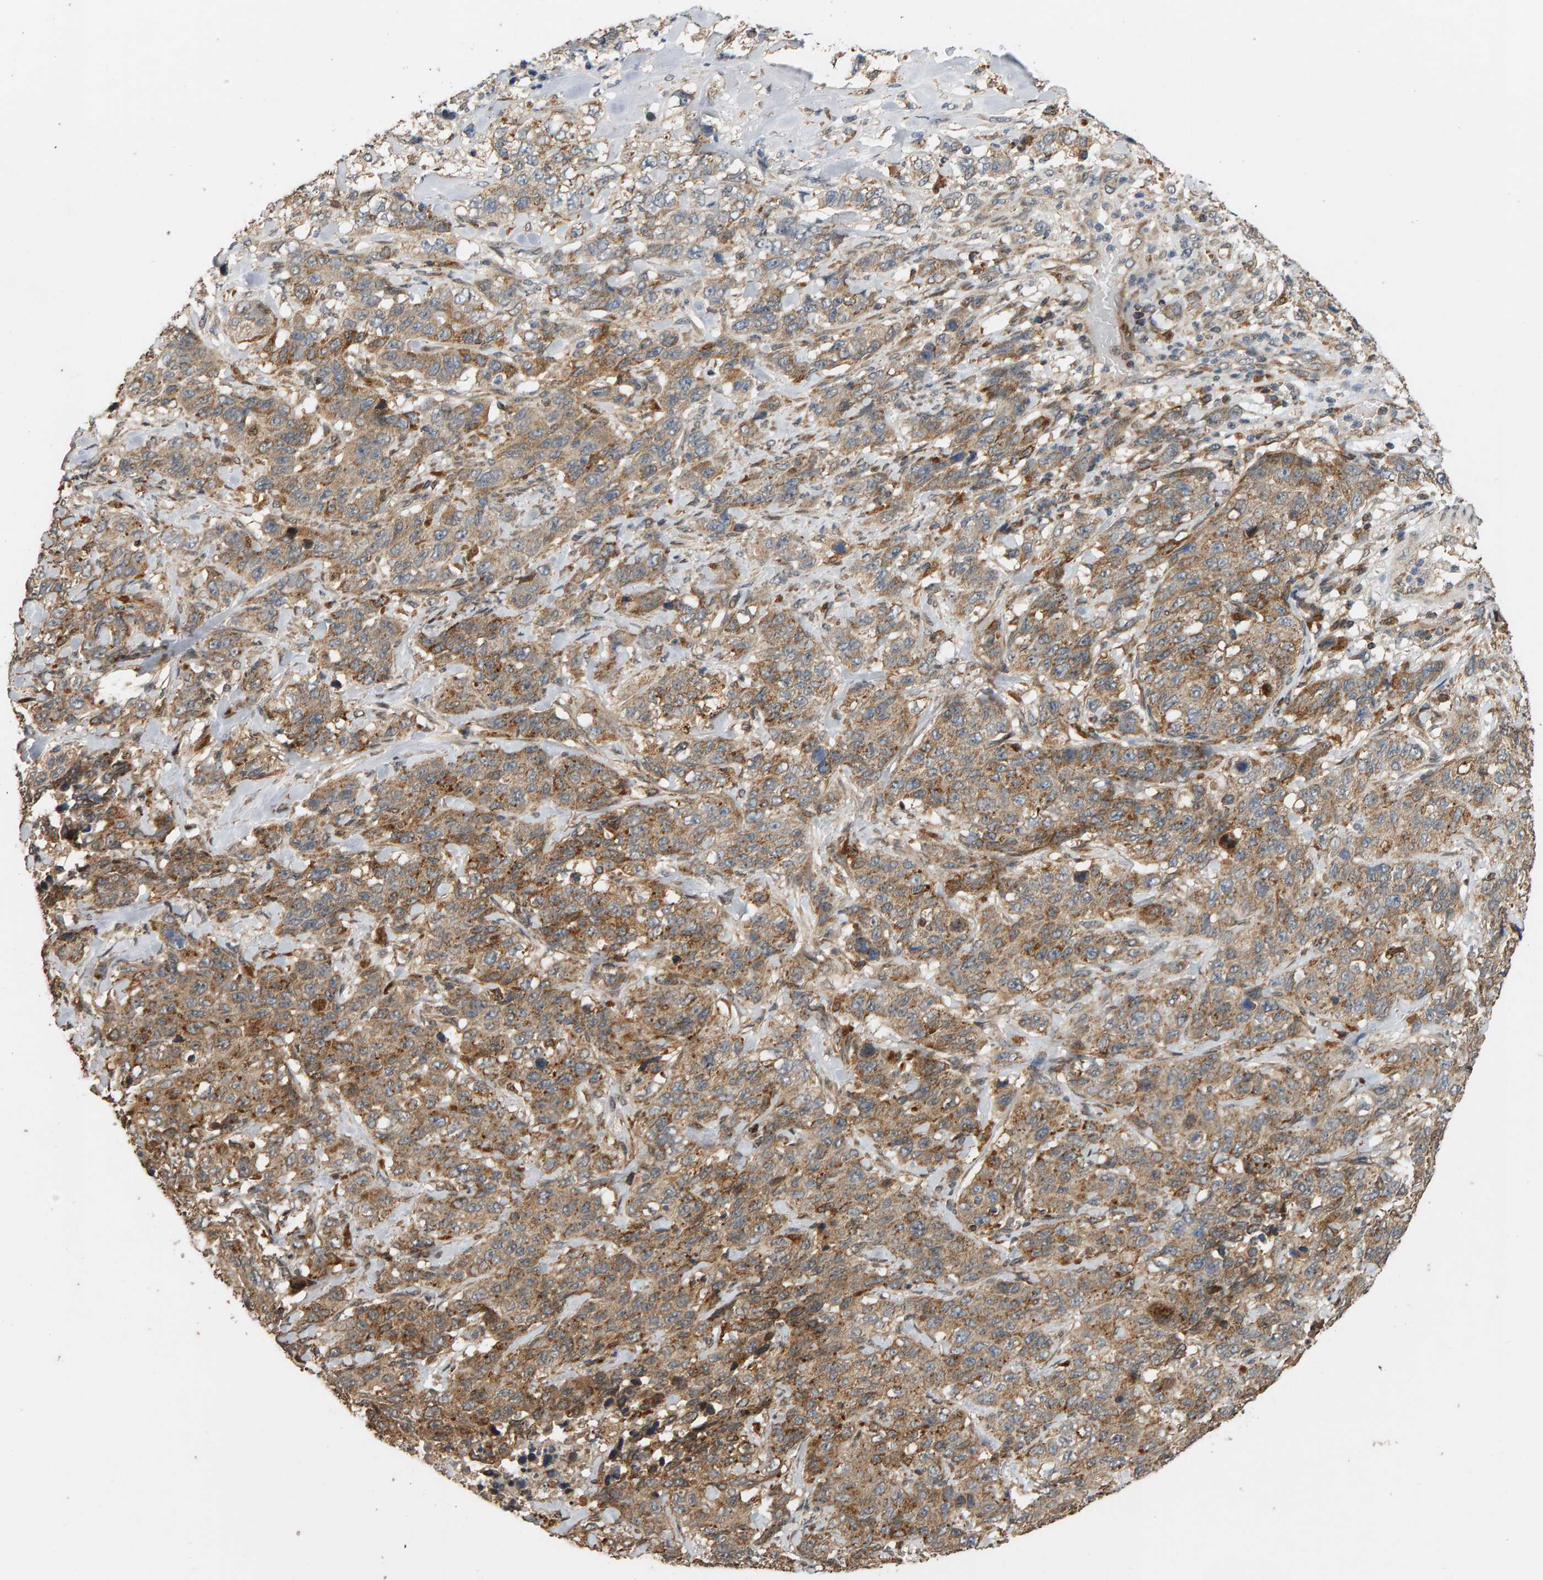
{"staining": {"intensity": "moderate", "quantity": ">75%", "location": "cytoplasmic/membranous"}, "tissue": "stomach cancer", "cell_type": "Tumor cells", "image_type": "cancer", "snomed": [{"axis": "morphology", "description": "Adenocarcinoma, NOS"}, {"axis": "topography", "description": "Stomach"}], "caption": "Immunohistochemical staining of human adenocarcinoma (stomach) demonstrates moderate cytoplasmic/membranous protein positivity in about >75% of tumor cells.", "gene": "GSTK1", "patient": {"sex": "male", "age": 48}}